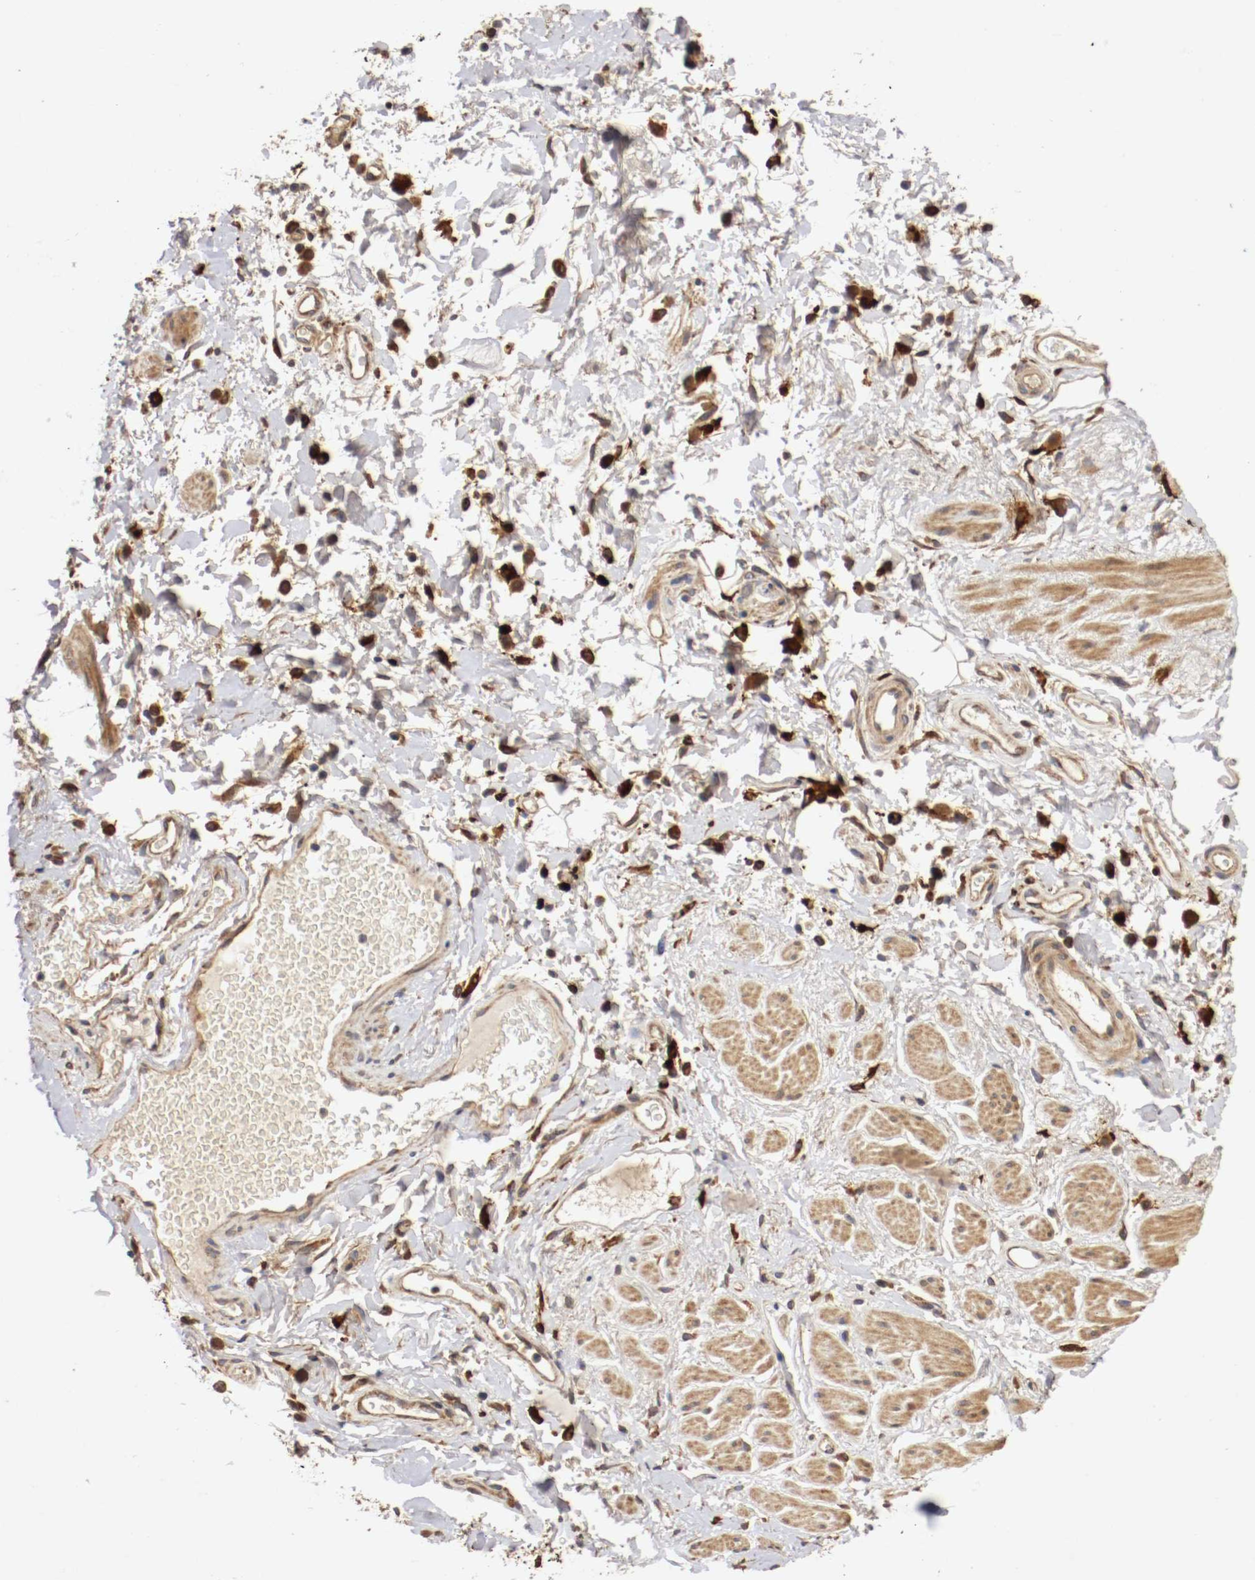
{"staining": {"intensity": "moderate", "quantity": ">75%", "location": "cytoplasmic/membranous"}, "tissue": "adipose tissue", "cell_type": "Adipocytes", "image_type": "normal", "snomed": [{"axis": "morphology", "description": "Normal tissue, NOS"}, {"axis": "topography", "description": "Soft tissue"}, {"axis": "topography", "description": "Peripheral nerve tissue"}], "caption": "This histopathology image exhibits benign adipose tissue stained with immunohistochemistry to label a protein in brown. The cytoplasmic/membranous of adipocytes show moderate positivity for the protein. Nuclei are counter-stained blue.", "gene": "VEZT", "patient": {"sex": "female", "age": 71}}